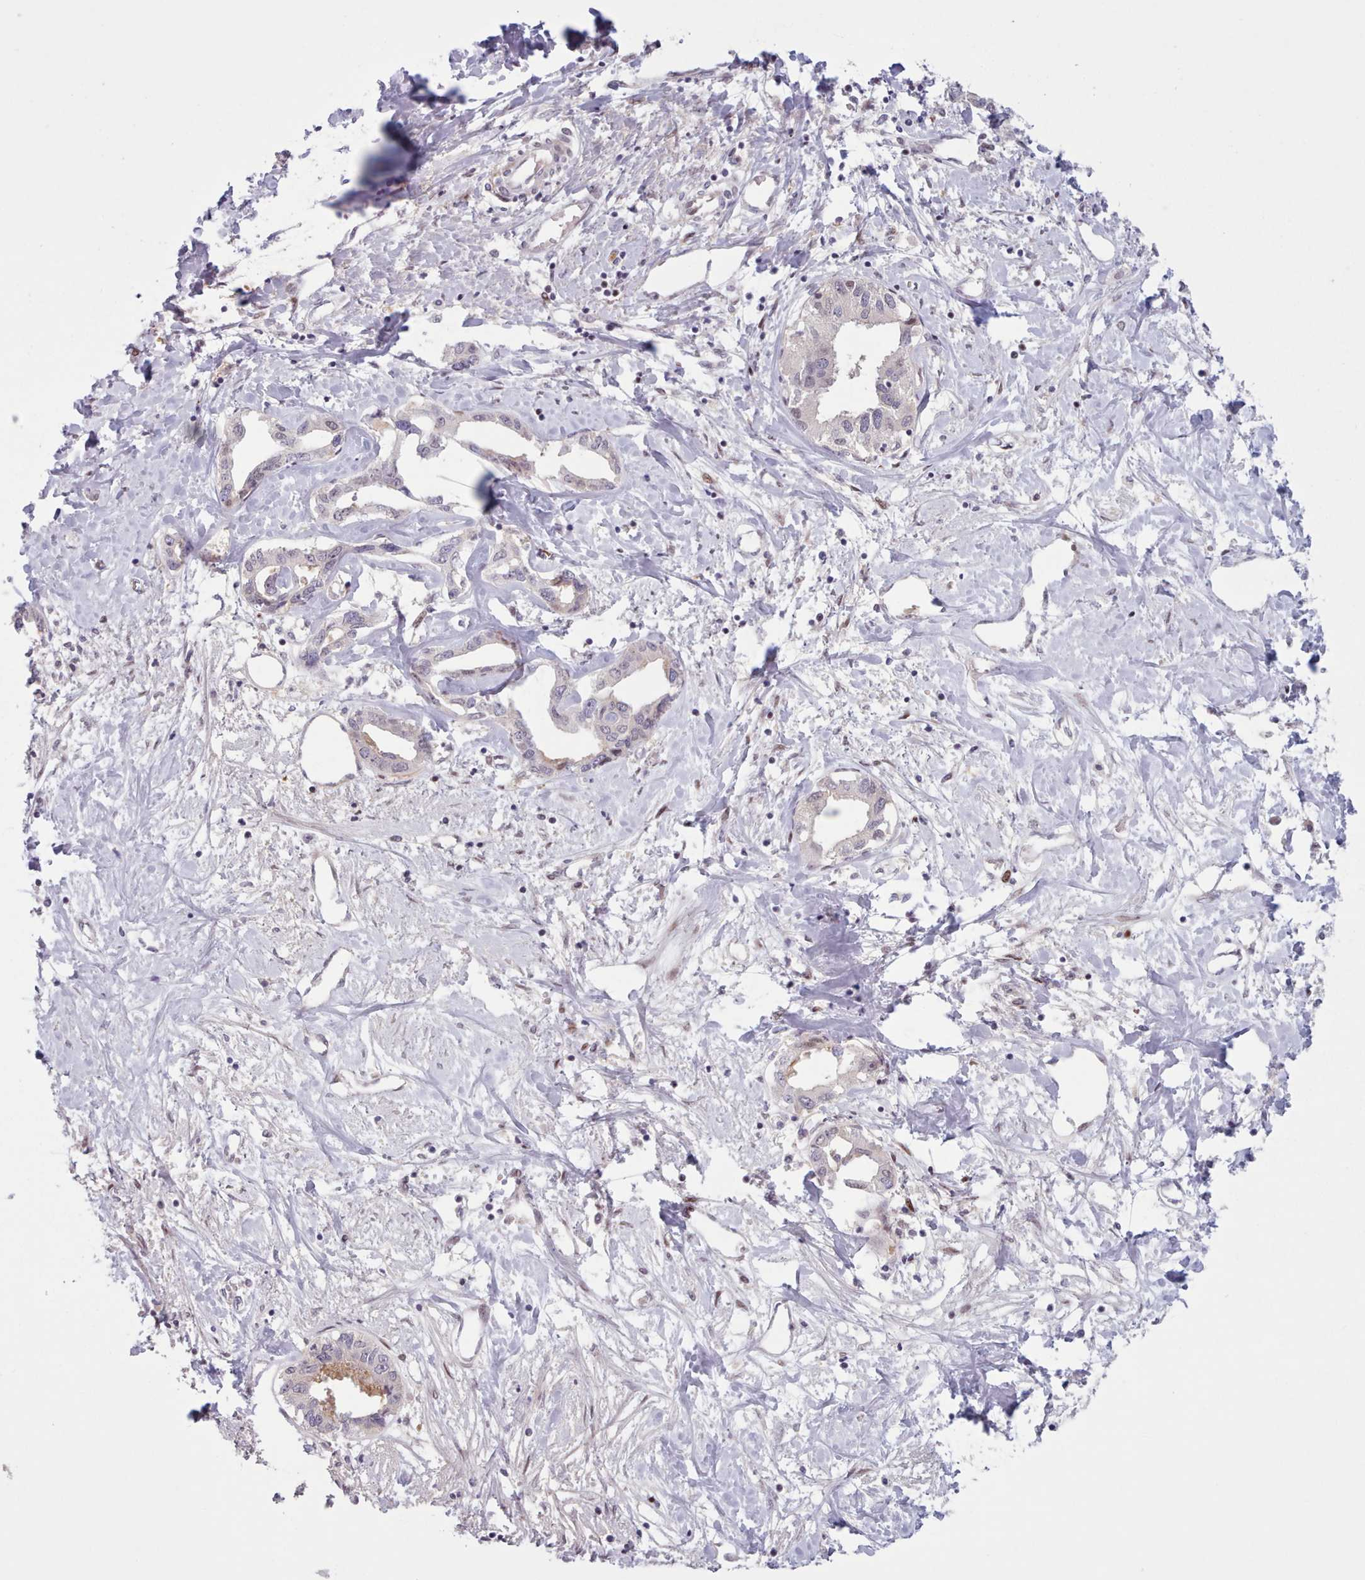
{"staining": {"intensity": "weak", "quantity": "<25%", "location": "cytoplasmic/membranous"}, "tissue": "liver cancer", "cell_type": "Tumor cells", "image_type": "cancer", "snomed": [{"axis": "morphology", "description": "Cholangiocarcinoma"}, {"axis": "topography", "description": "Liver"}], "caption": "Immunohistochemical staining of cholangiocarcinoma (liver) demonstrates no significant staining in tumor cells.", "gene": "KBTBD7", "patient": {"sex": "male", "age": 59}}